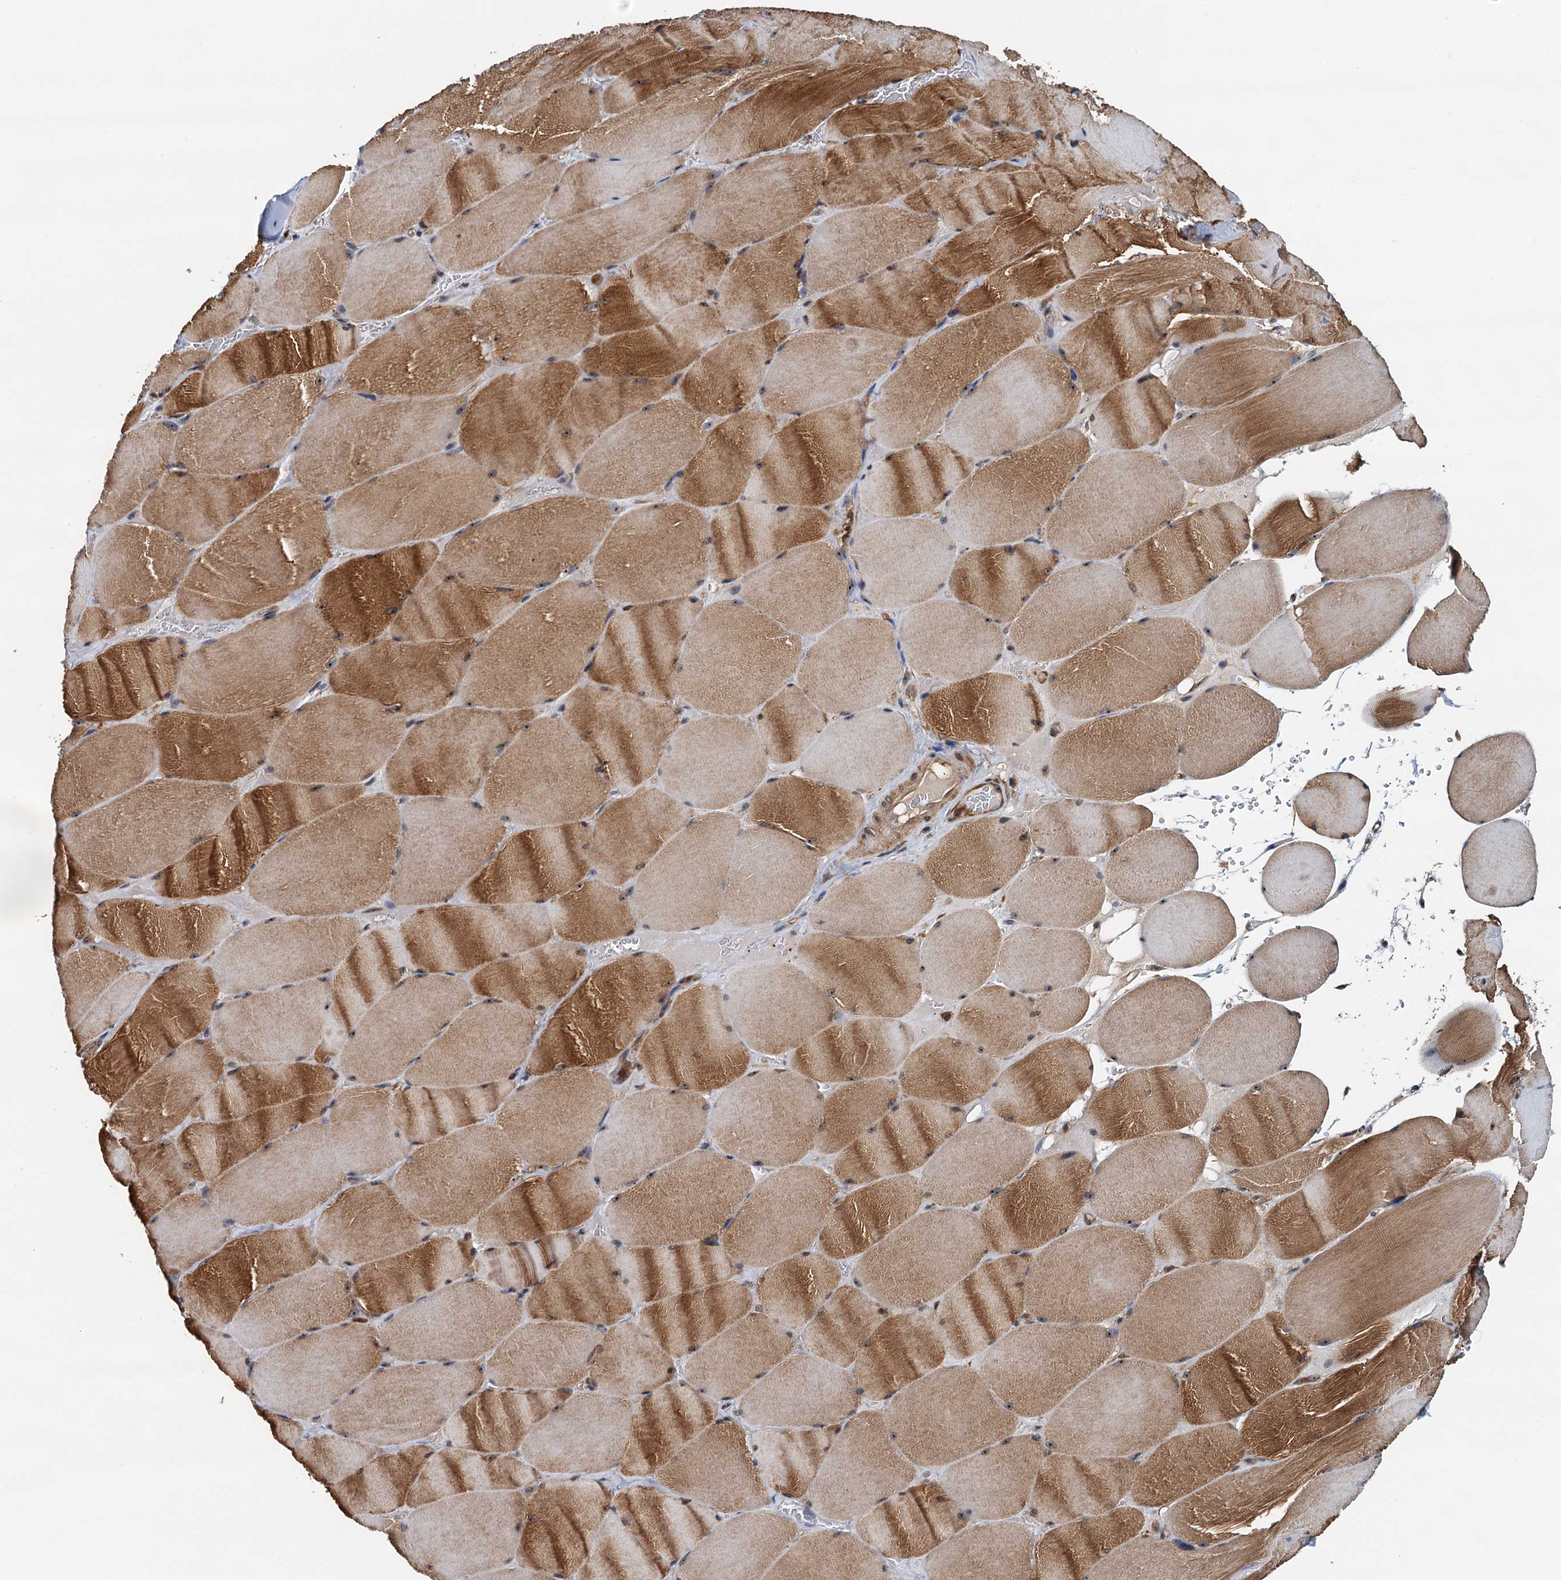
{"staining": {"intensity": "moderate", "quantity": ">75%", "location": "cytoplasmic/membranous"}, "tissue": "skeletal muscle", "cell_type": "Myocytes", "image_type": "normal", "snomed": [{"axis": "morphology", "description": "Normal tissue, NOS"}, {"axis": "topography", "description": "Skeletal muscle"}, {"axis": "topography", "description": "Head-Neck"}], "caption": "Benign skeletal muscle displays moderate cytoplasmic/membranous expression in about >75% of myocytes, visualized by immunohistochemistry.", "gene": "USP6NL", "patient": {"sex": "male", "age": 66}}